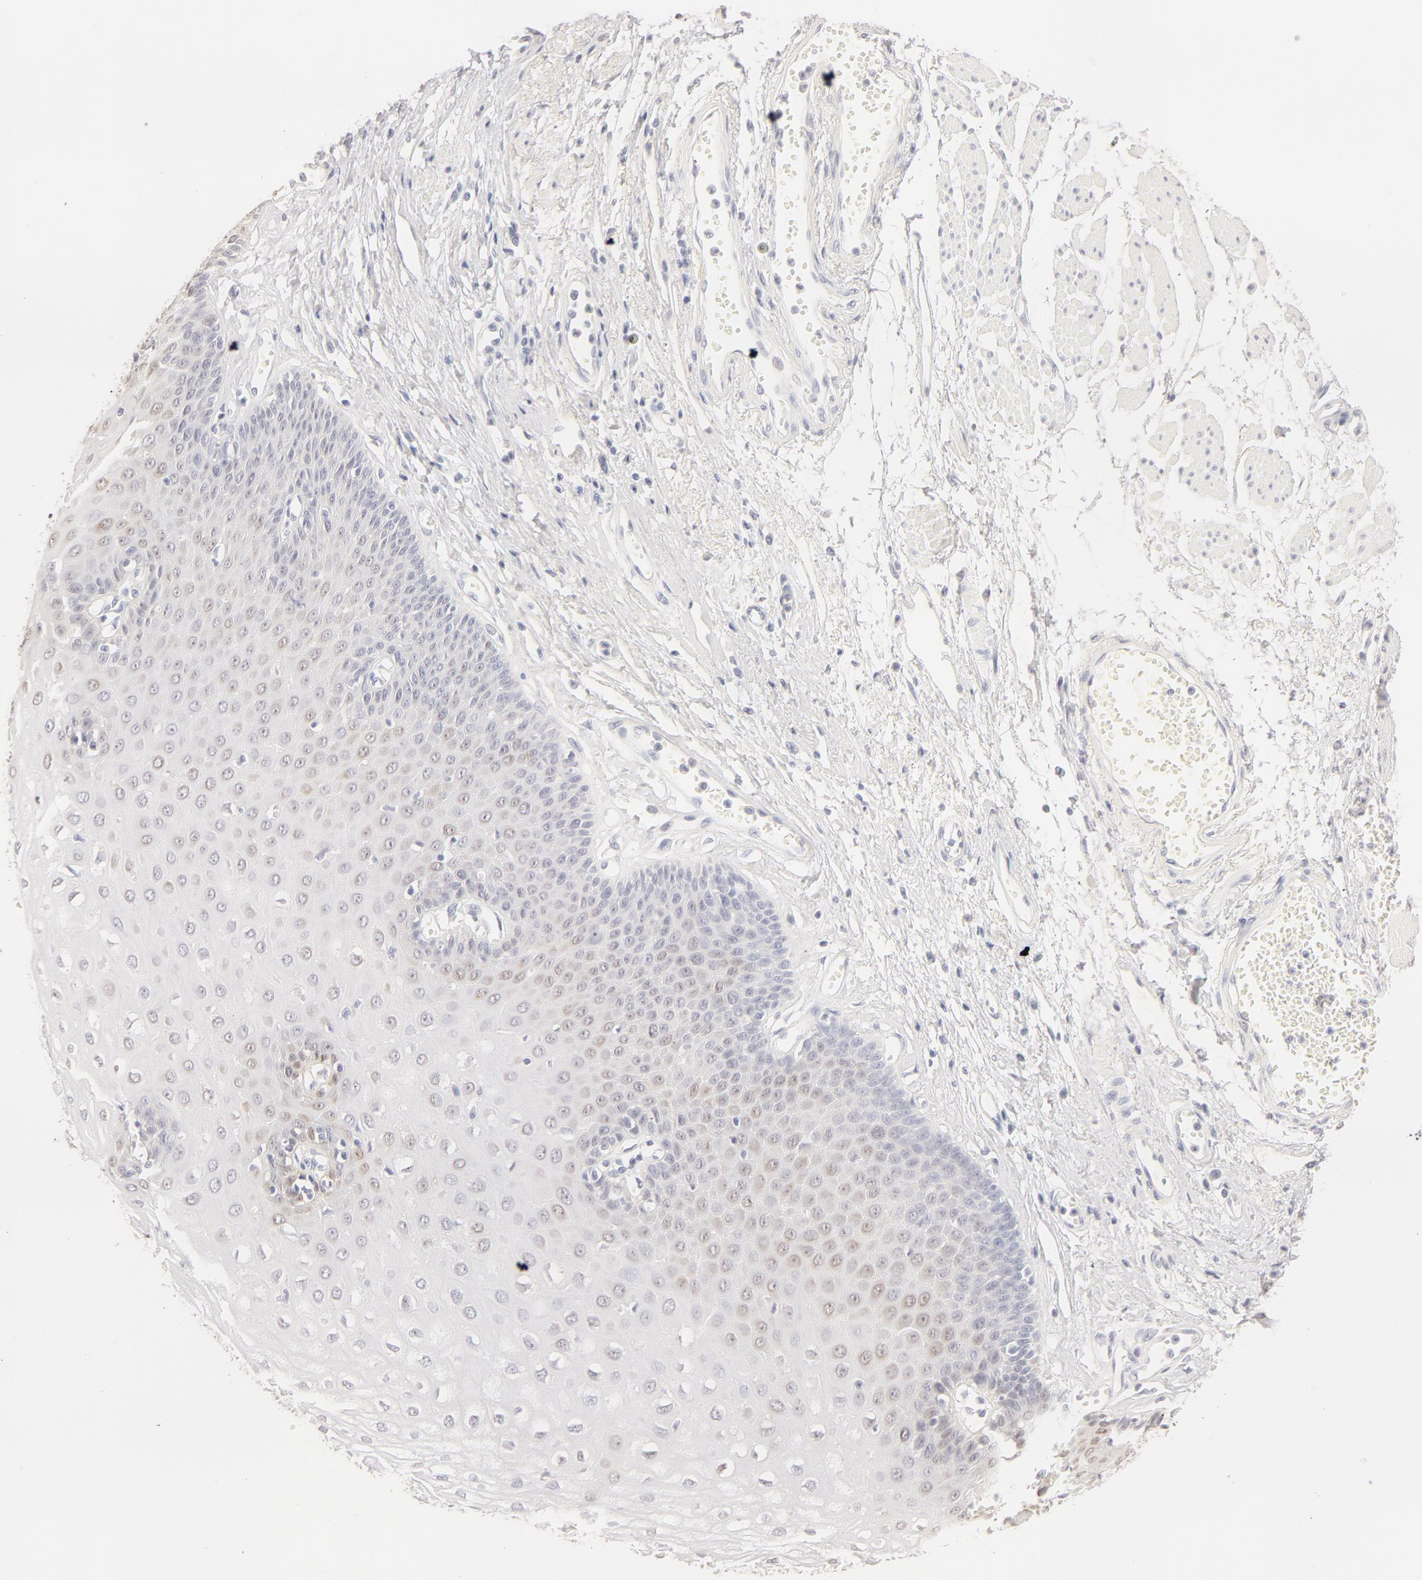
{"staining": {"intensity": "moderate", "quantity": "<25%", "location": "cytoplasmic/membranous"}, "tissue": "esophagus", "cell_type": "Squamous epithelial cells", "image_type": "normal", "snomed": [{"axis": "morphology", "description": "Normal tissue, NOS"}, {"axis": "topography", "description": "Esophagus"}], "caption": "Moderate cytoplasmic/membranous protein staining is identified in about <25% of squamous epithelial cells in esophagus.", "gene": "LGALS7B", "patient": {"sex": "male", "age": 65}}